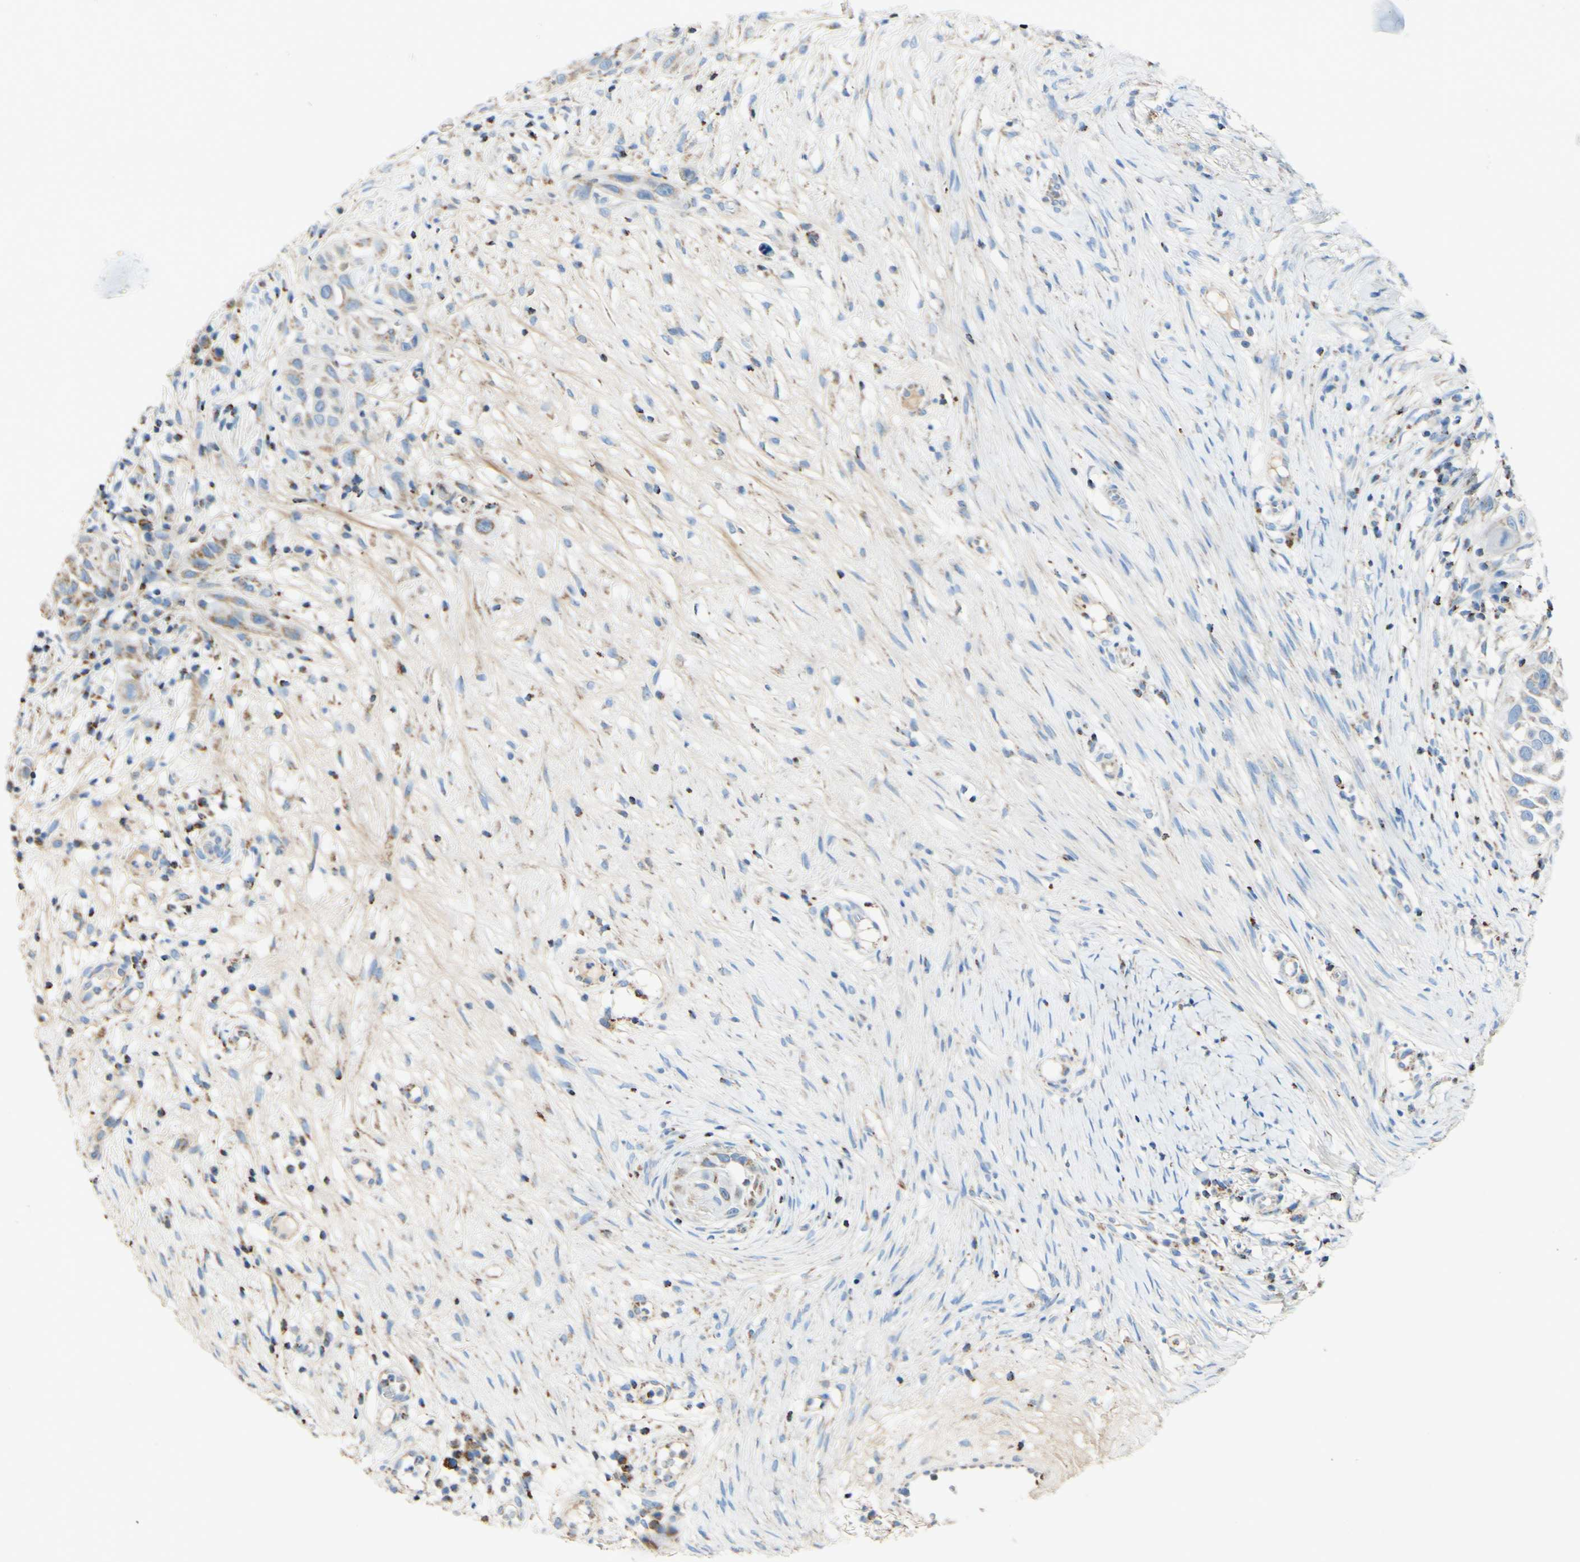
{"staining": {"intensity": "weak", "quantity": "25%-75%", "location": "cytoplasmic/membranous"}, "tissue": "skin cancer", "cell_type": "Tumor cells", "image_type": "cancer", "snomed": [{"axis": "morphology", "description": "Squamous cell carcinoma, NOS"}, {"axis": "topography", "description": "Skin"}], "caption": "Protein expression analysis of human skin cancer reveals weak cytoplasmic/membranous staining in about 25%-75% of tumor cells. (brown staining indicates protein expression, while blue staining denotes nuclei).", "gene": "OXCT1", "patient": {"sex": "female", "age": 44}}